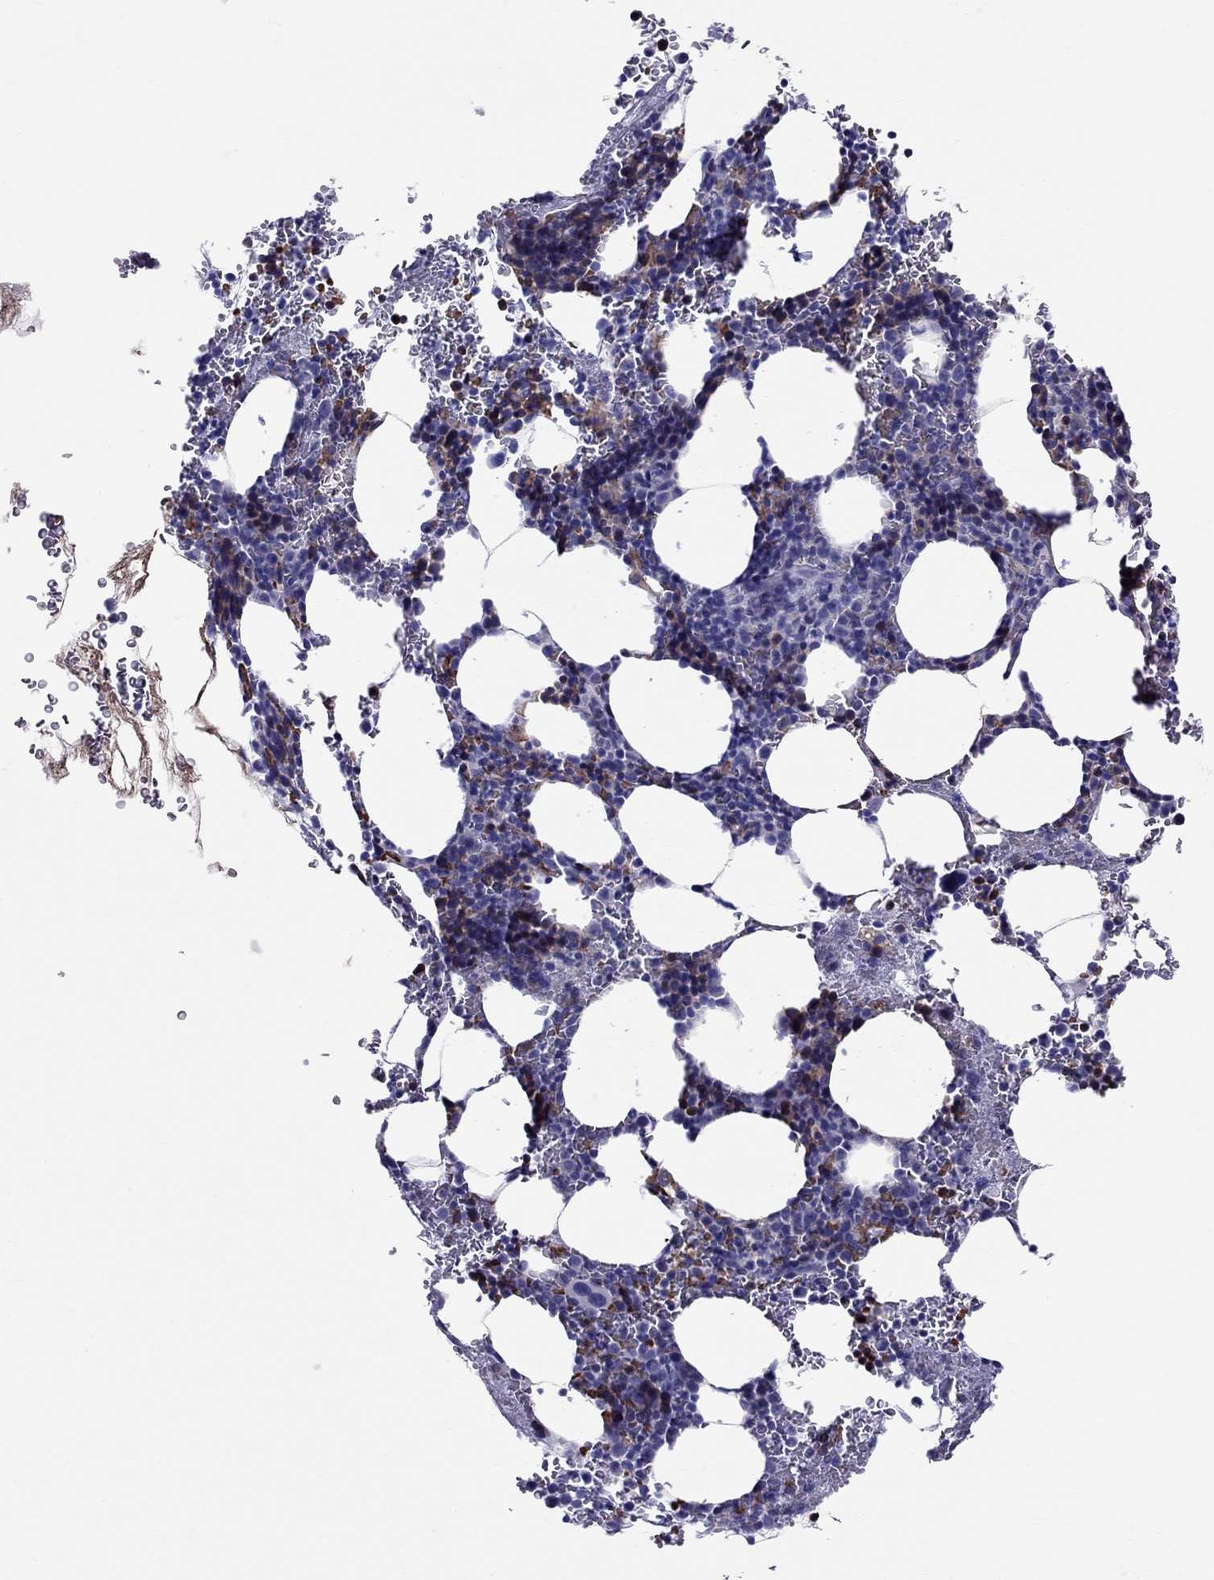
{"staining": {"intensity": "moderate", "quantity": "<25%", "location": "cytoplasmic/membranous"}, "tissue": "bone marrow", "cell_type": "Hematopoietic cells", "image_type": "normal", "snomed": [{"axis": "morphology", "description": "Normal tissue, NOS"}, {"axis": "topography", "description": "Bone marrow"}], "caption": "Hematopoietic cells show moderate cytoplasmic/membranous positivity in about <25% of cells in normal bone marrow.", "gene": "DNAAF6", "patient": {"sex": "male", "age": 77}}